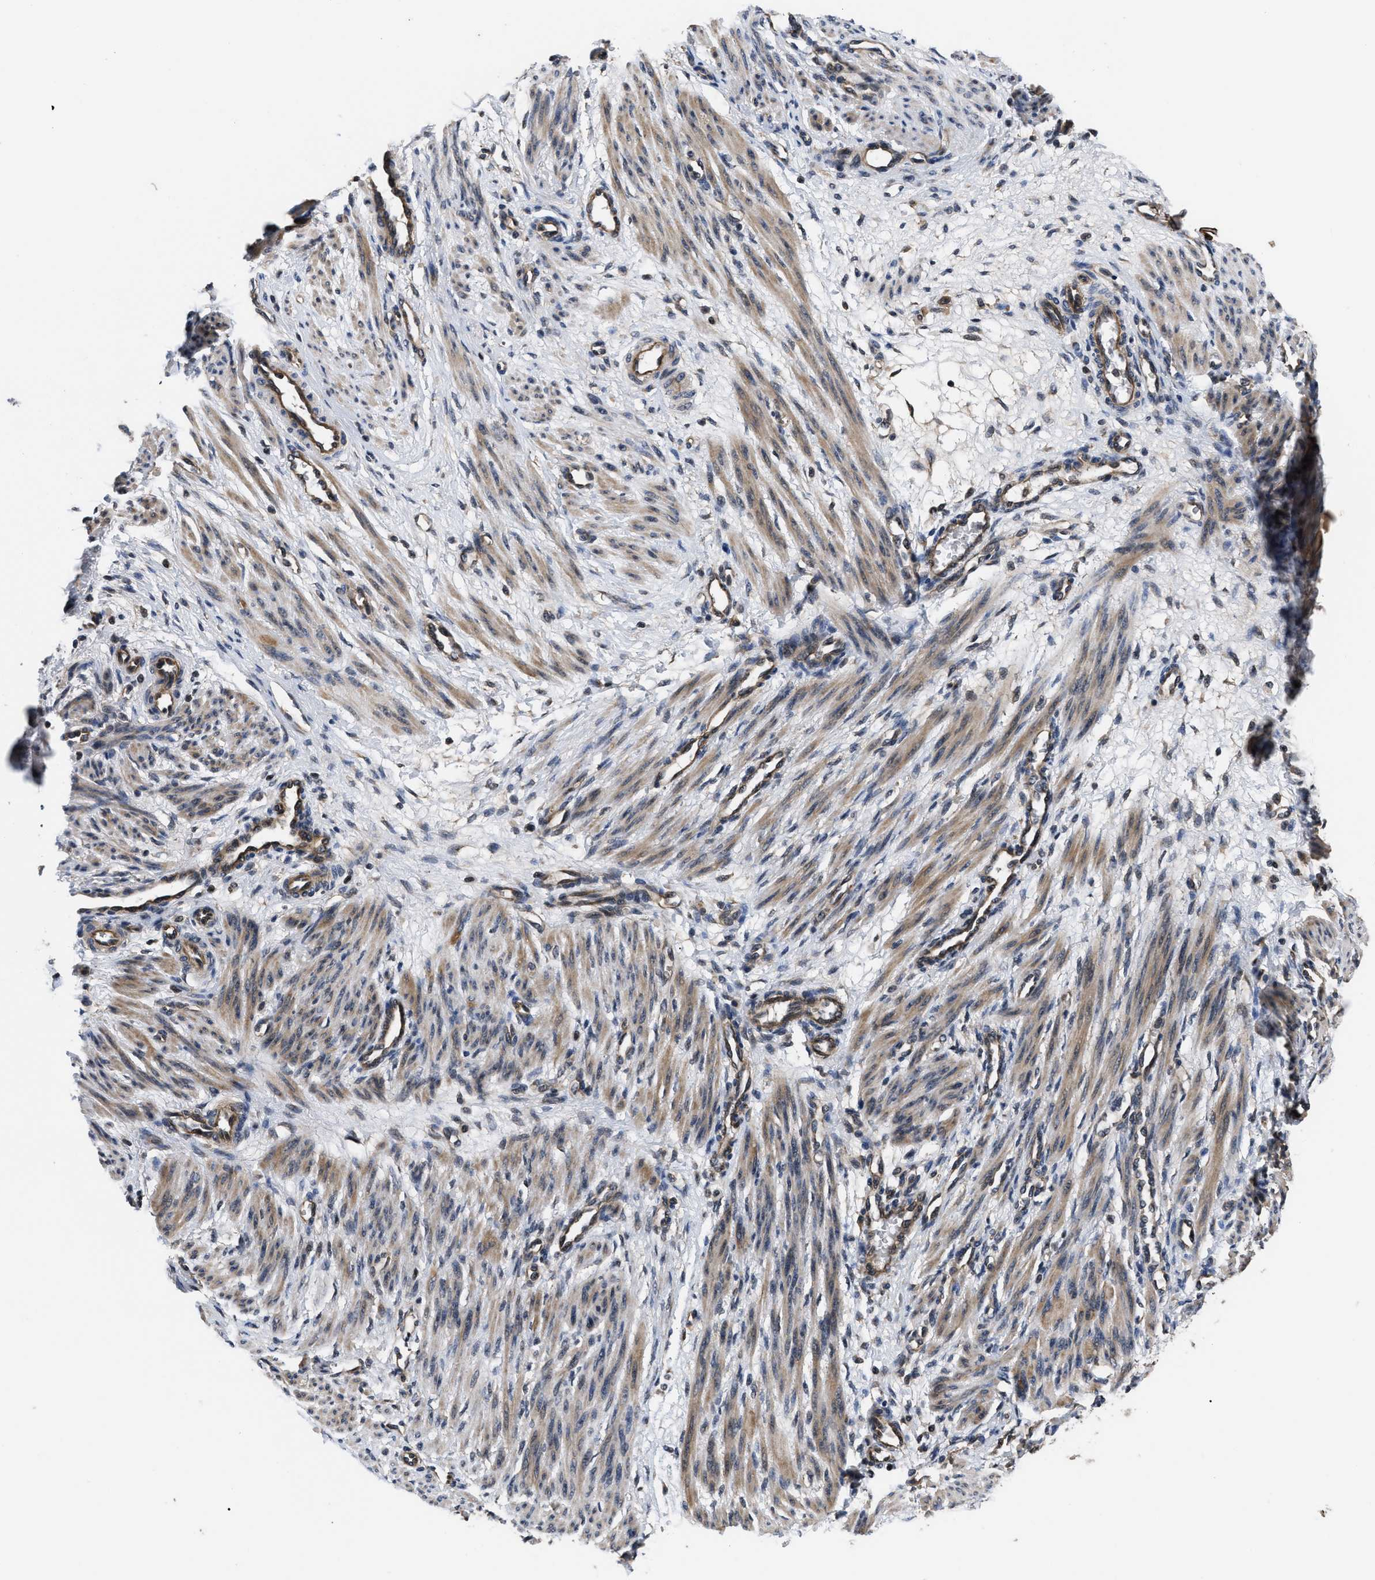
{"staining": {"intensity": "moderate", "quantity": ">75%", "location": "cytoplasmic/membranous"}, "tissue": "smooth muscle", "cell_type": "Smooth muscle cells", "image_type": "normal", "snomed": [{"axis": "morphology", "description": "Normal tissue, NOS"}, {"axis": "topography", "description": "Endometrium"}], "caption": "Immunohistochemical staining of unremarkable human smooth muscle demonstrates >75% levels of moderate cytoplasmic/membranous protein expression in about >75% of smooth muscle cells.", "gene": "DNAJC14", "patient": {"sex": "female", "age": 33}}